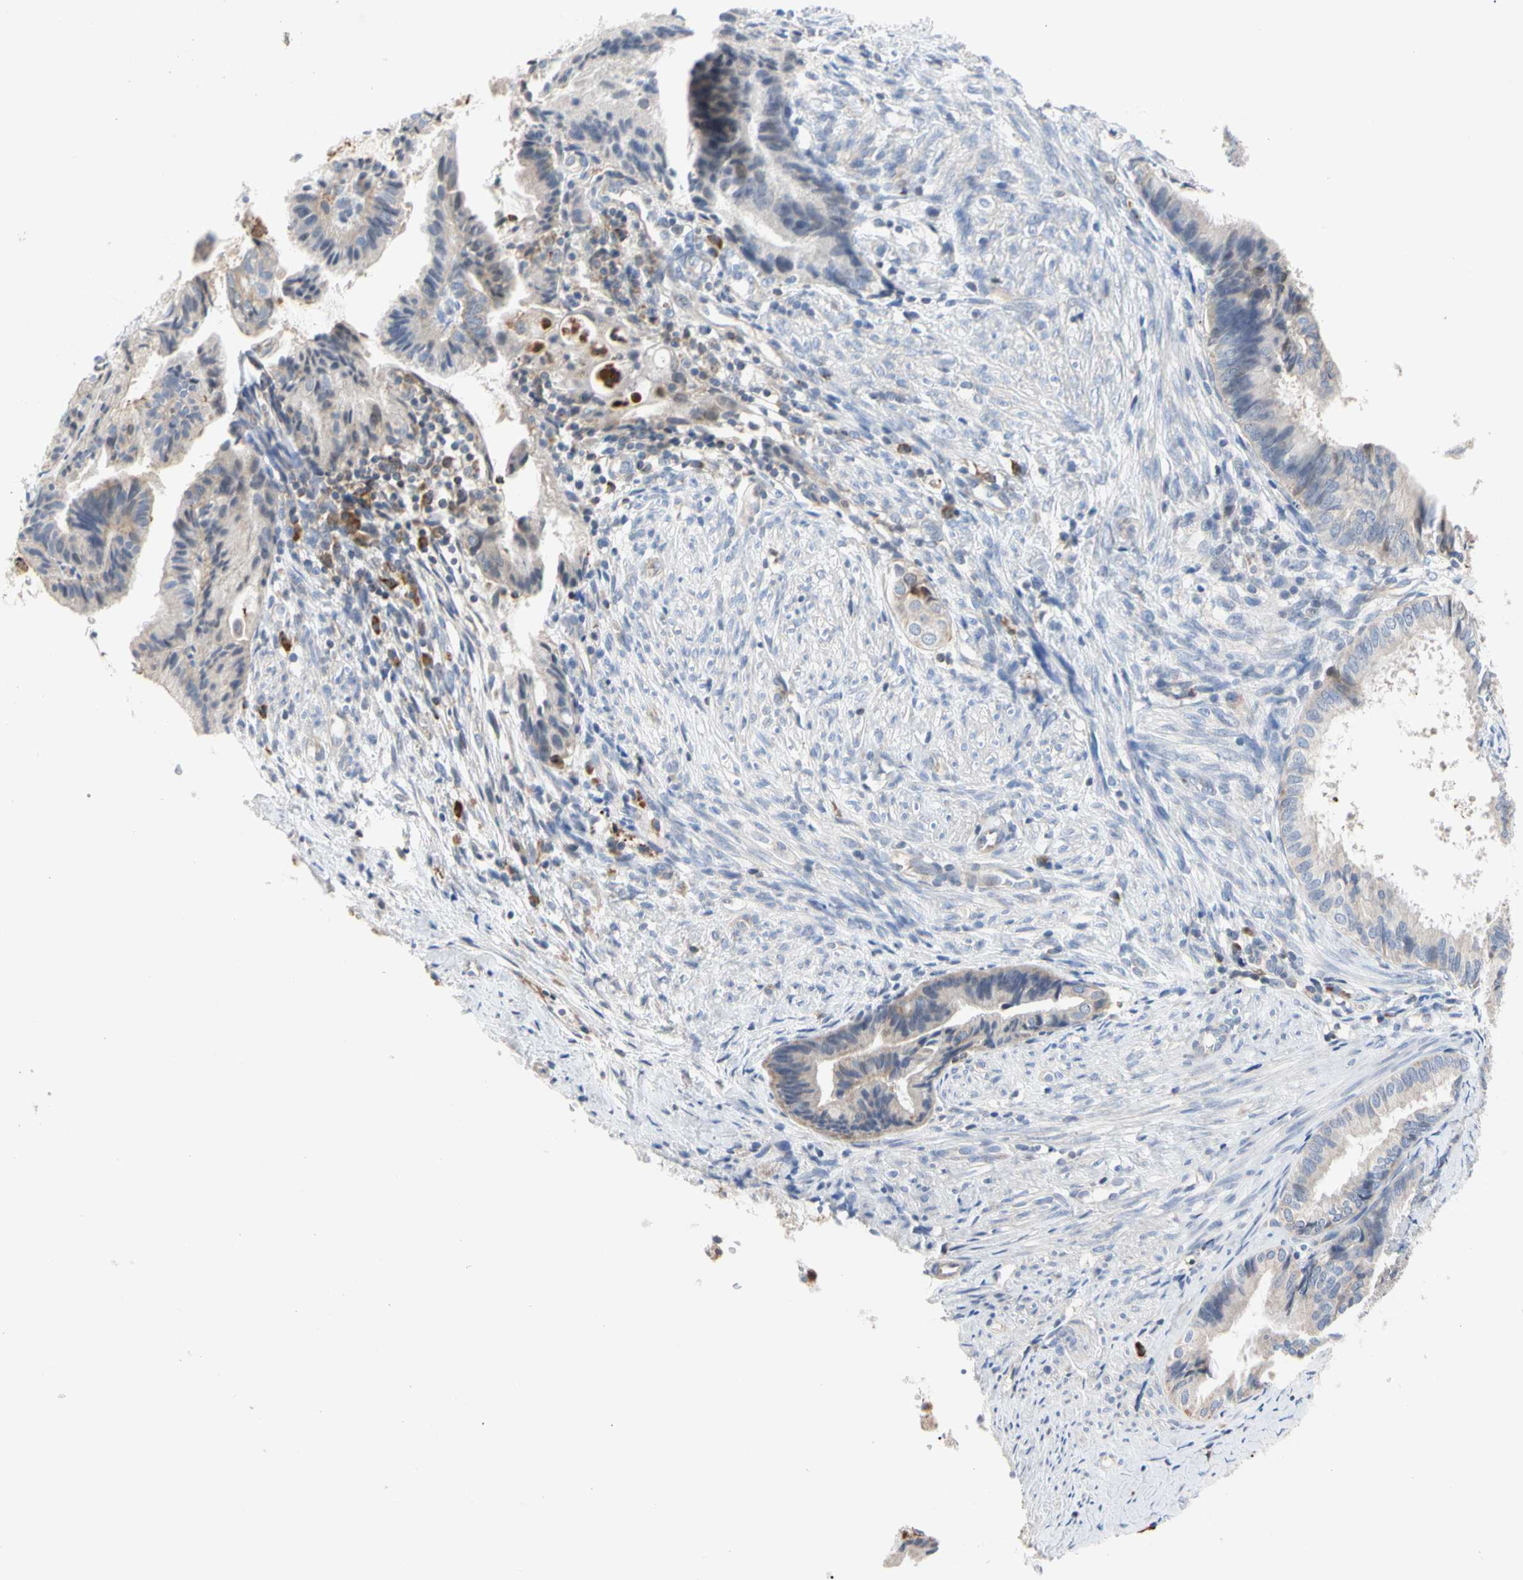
{"staining": {"intensity": "weak", "quantity": "<25%", "location": "cytoplasmic/membranous"}, "tissue": "endometrial cancer", "cell_type": "Tumor cells", "image_type": "cancer", "snomed": [{"axis": "morphology", "description": "Adenocarcinoma, NOS"}, {"axis": "topography", "description": "Endometrium"}], "caption": "Tumor cells are negative for brown protein staining in endometrial cancer (adenocarcinoma).", "gene": "MCL1", "patient": {"sex": "female", "age": 86}}